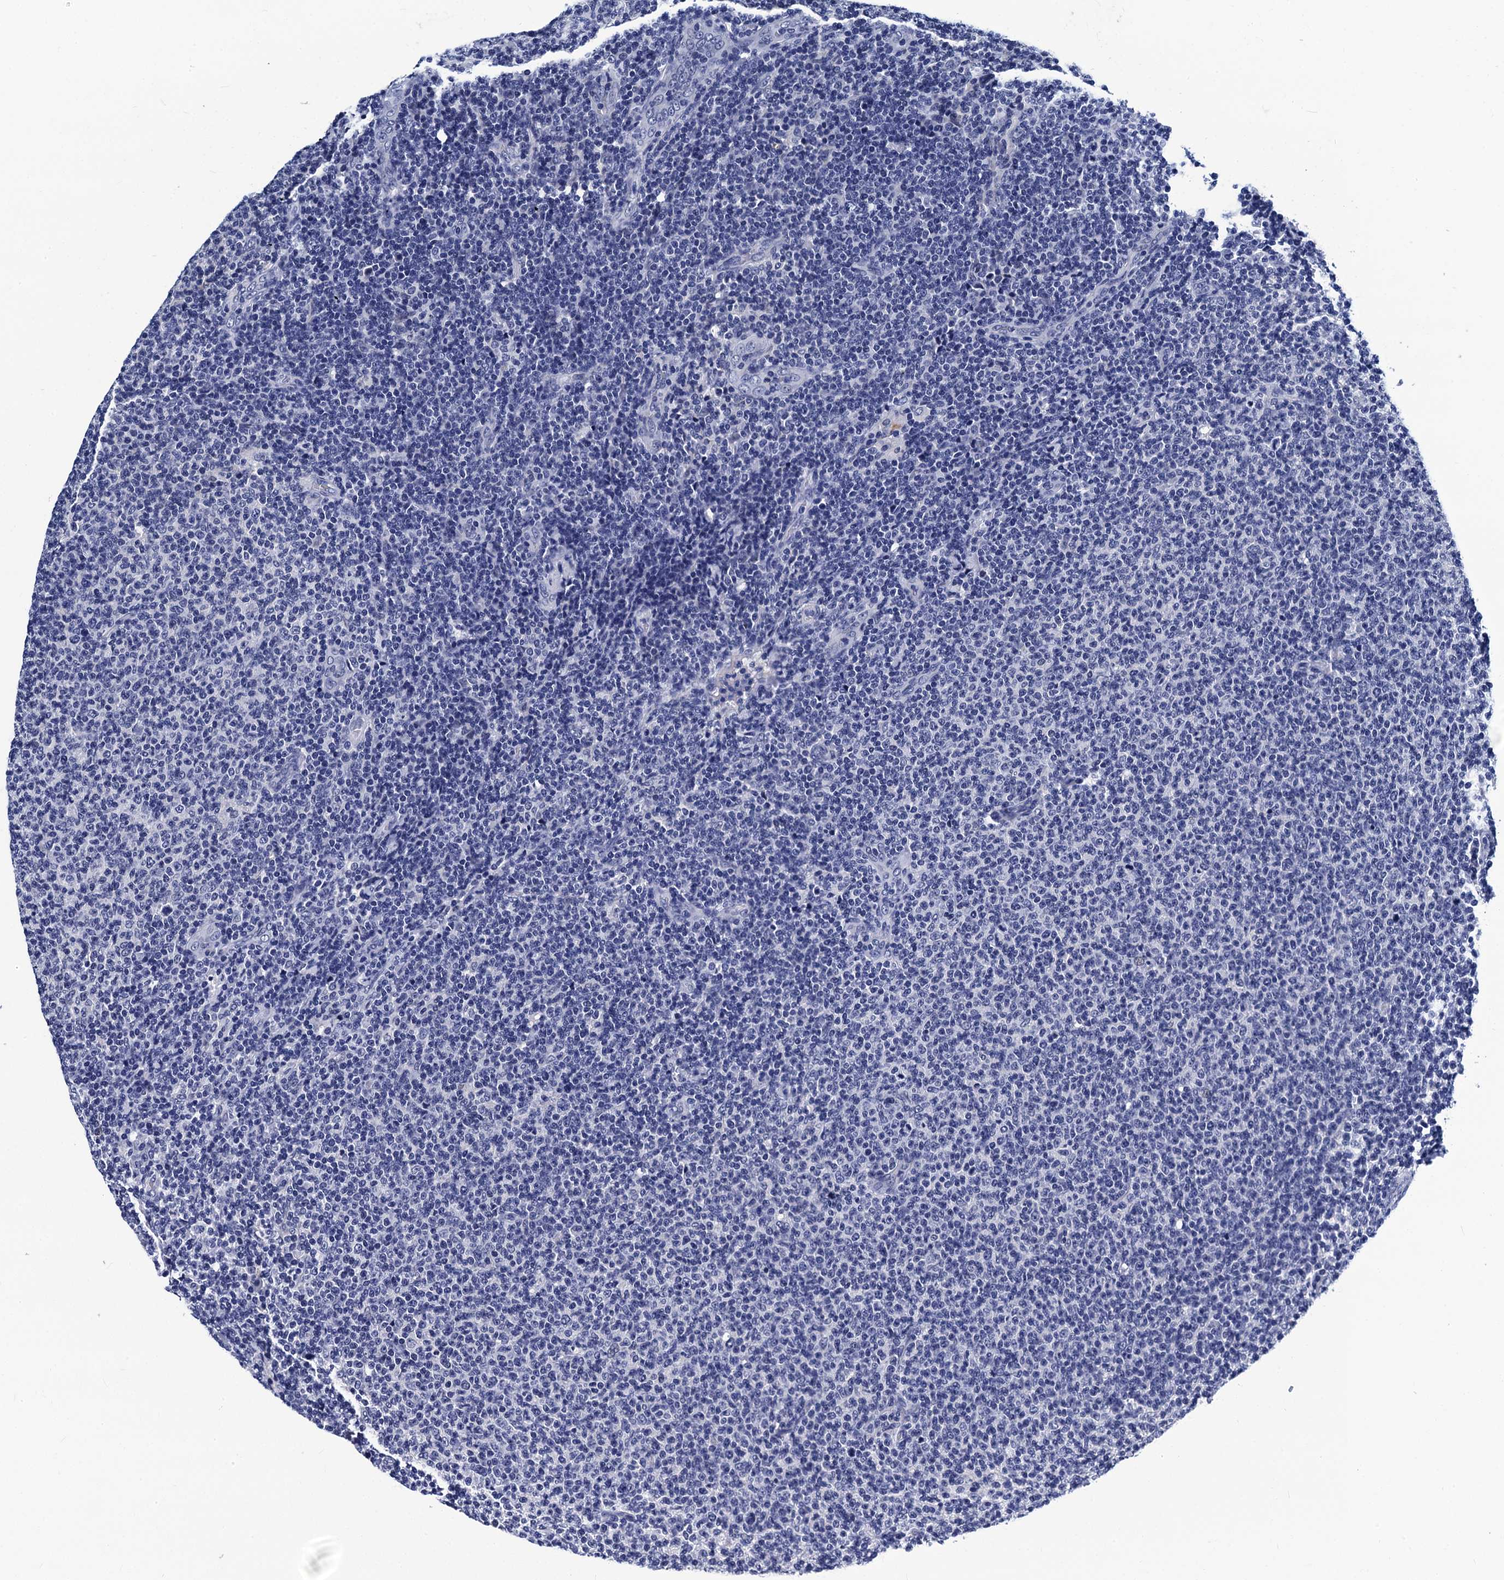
{"staining": {"intensity": "negative", "quantity": "none", "location": "none"}, "tissue": "lymphoma", "cell_type": "Tumor cells", "image_type": "cancer", "snomed": [{"axis": "morphology", "description": "Malignant lymphoma, non-Hodgkin's type, Low grade"}, {"axis": "topography", "description": "Lymph node"}], "caption": "The photomicrograph shows no staining of tumor cells in lymphoma.", "gene": "LRRC30", "patient": {"sex": "male", "age": 66}}